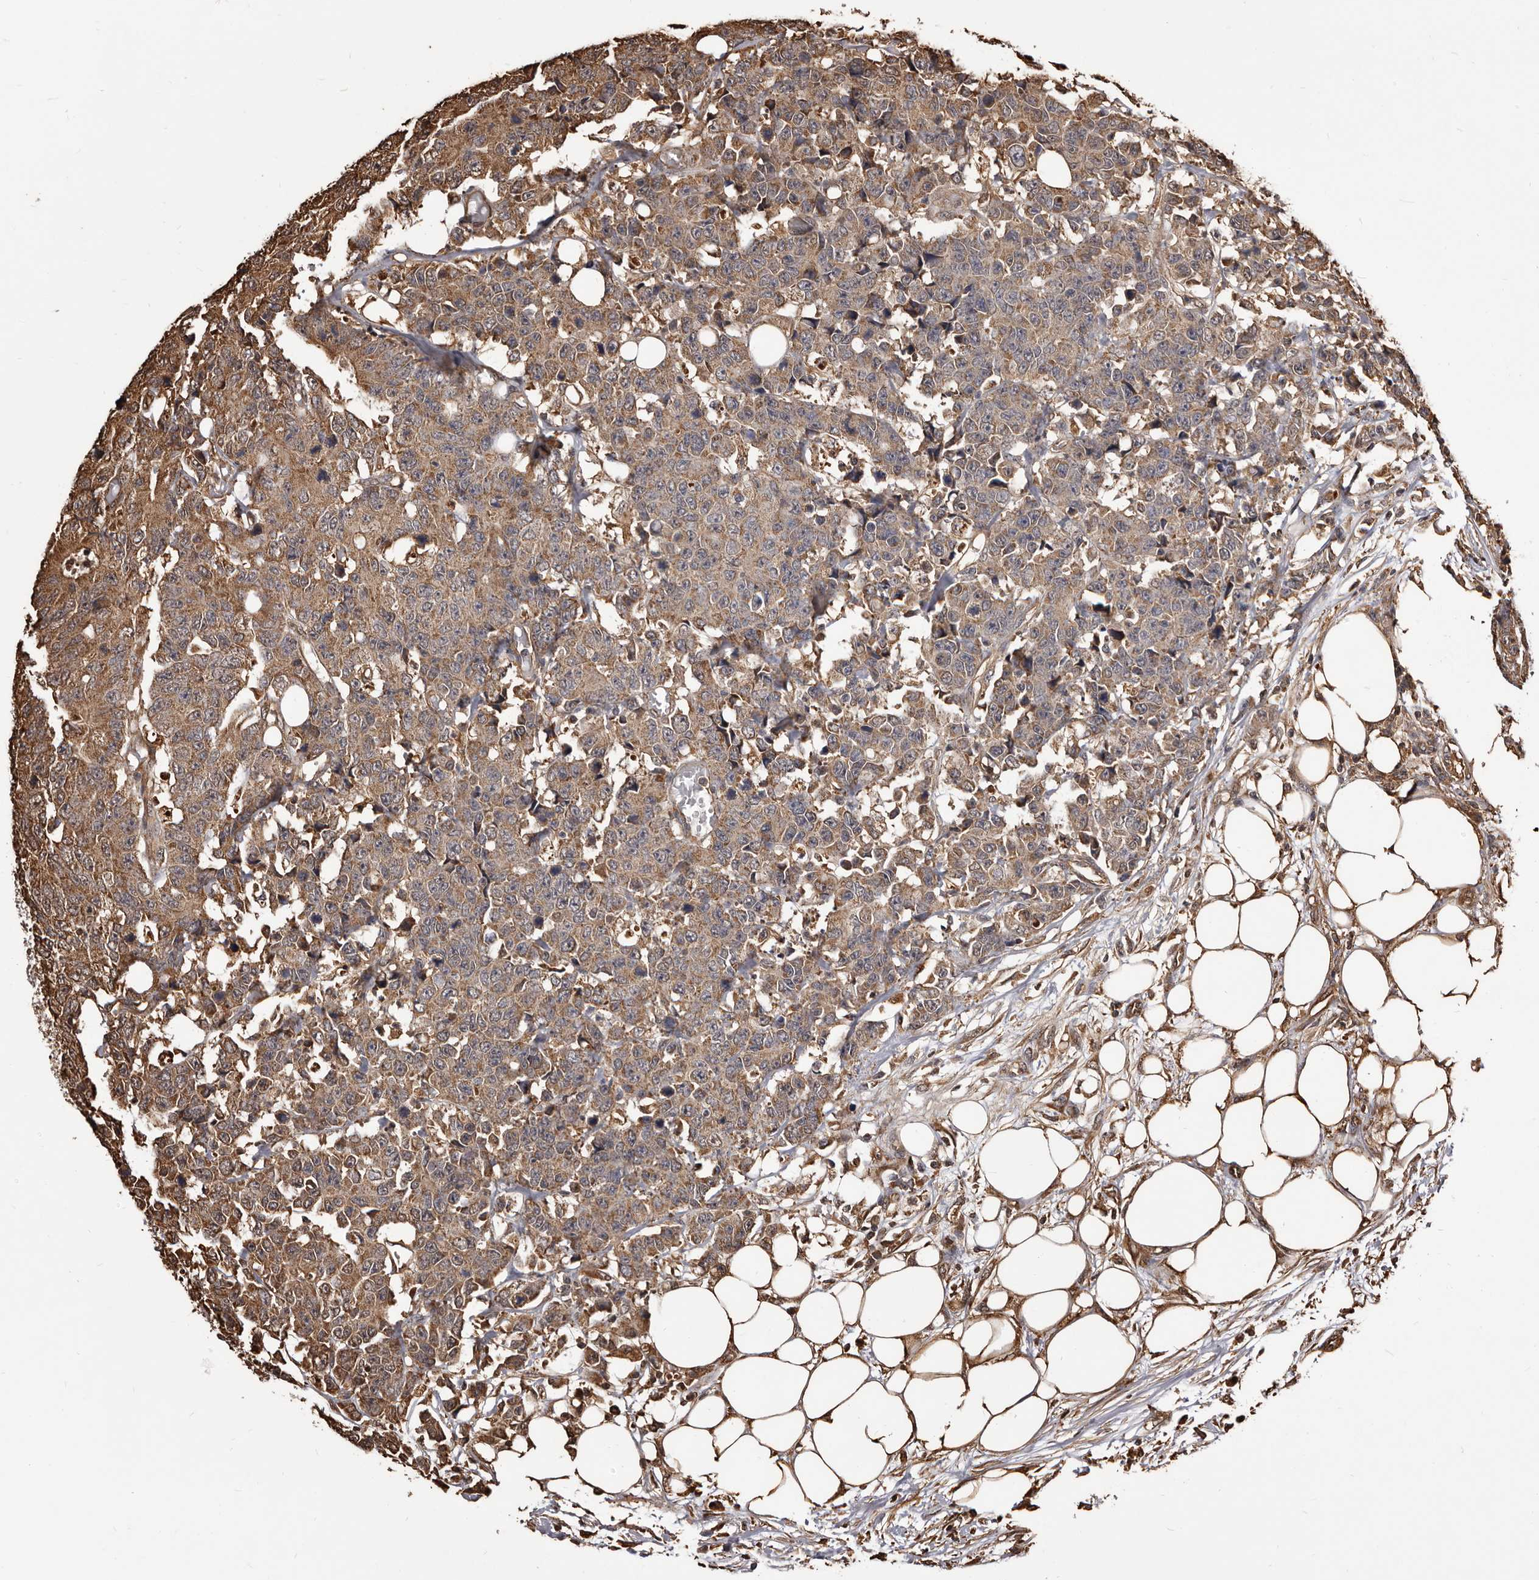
{"staining": {"intensity": "moderate", "quantity": ">75%", "location": "cytoplasmic/membranous"}, "tissue": "colorectal cancer", "cell_type": "Tumor cells", "image_type": "cancer", "snomed": [{"axis": "morphology", "description": "Adenocarcinoma, NOS"}, {"axis": "topography", "description": "Colon"}], "caption": "Human colorectal cancer stained with a protein marker reveals moderate staining in tumor cells.", "gene": "ALPK1", "patient": {"sex": "female", "age": 86}}